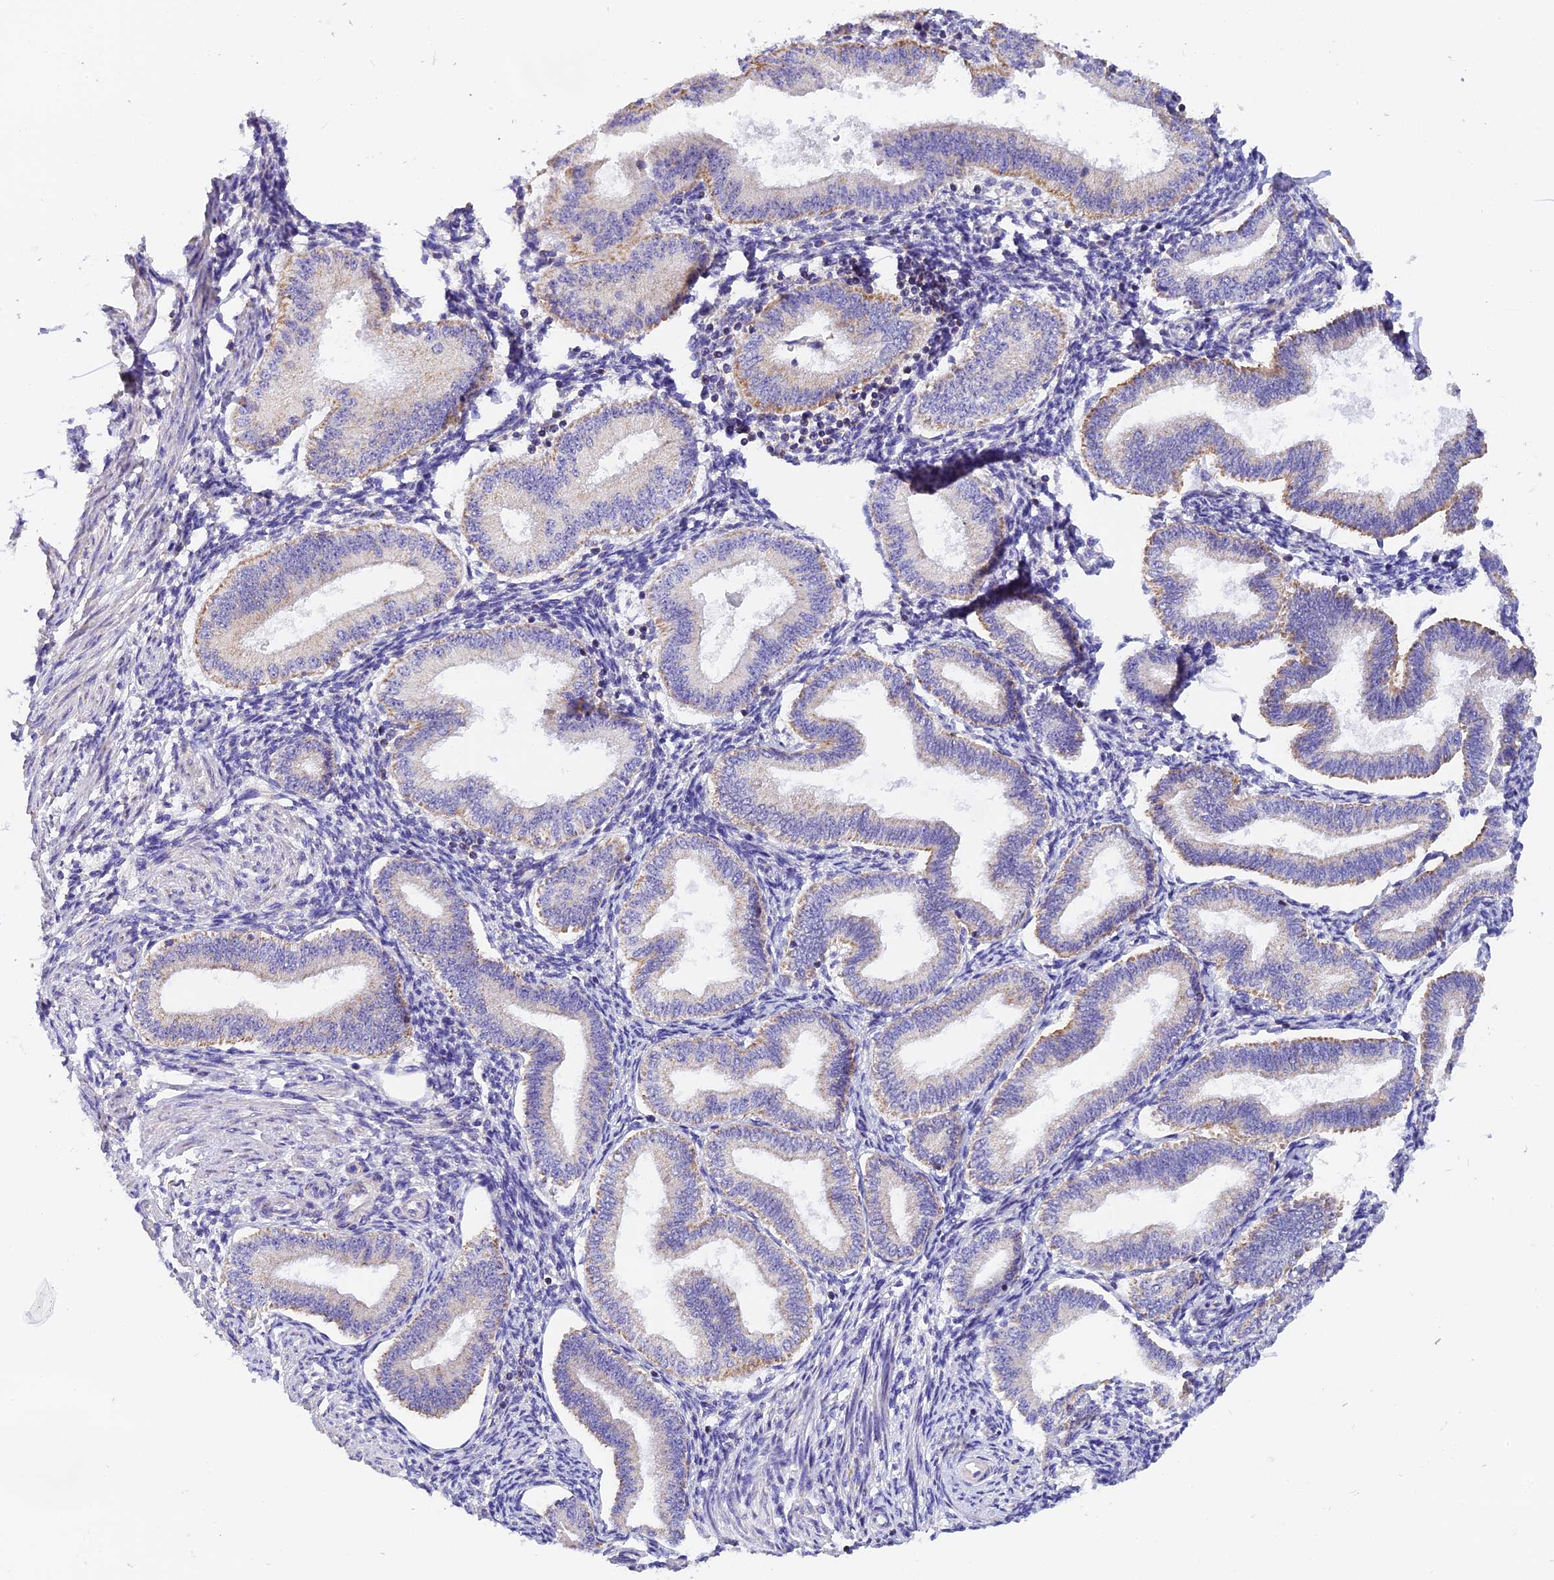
{"staining": {"intensity": "moderate", "quantity": "<25%", "location": "cytoplasmic/membranous"}, "tissue": "endometrium", "cell_type": "Cells in endometrial stroma", "image_type": "normal", "snomed": [{"axis": "morphology", "description": "Normal tissue, NOS"}, {"axis": "topography", "description": "Endometrium"}], "caption": "Cells in endometrial stroma reveal low levels of moderate cytoplasmic/membranous positivity in about <25% of cells in unremarkable human endometrium.", "gene": "MGME1", "patient": {"sex": "female", "age": 39}}